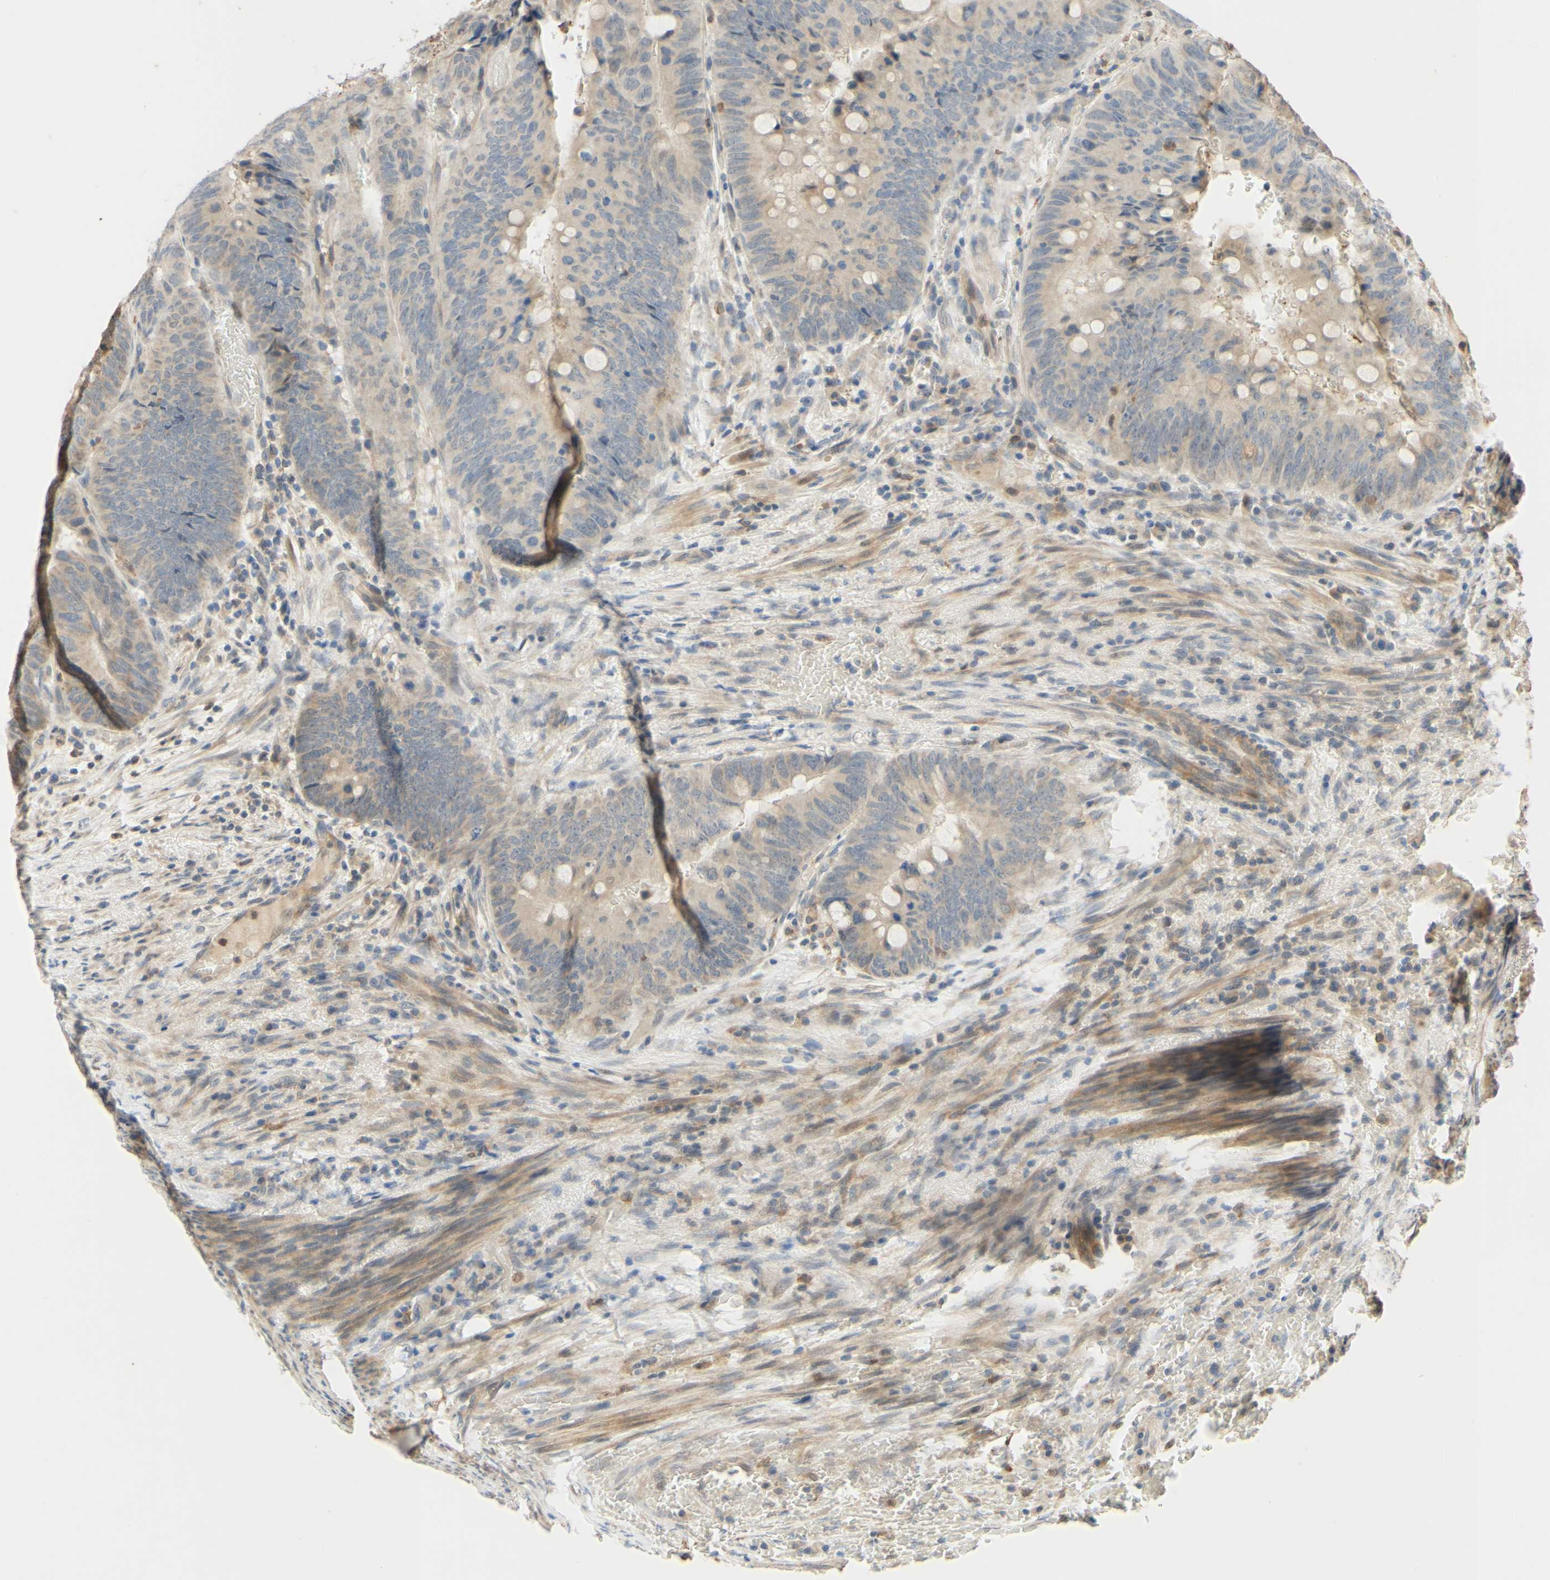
{"staining": {"intensity": "weak", "quantity": ">75%", "location": "cytoplasmic/membranous"}, "tissue": "colorectal cancer", "cell_type": "Tumor cells", "image_type": "cancer", "snomed": [{"axis": "morphology", "description": "Normal tissue, NOS"}, {"axis": "morphology", "description": "Adenocarcinoma, NOS"}, {"axis": "topography", "description": "Rectum"}, {"axis": "topography", "description": "Peripheral nerve tissue"}], "caption": "Adenocarcinoma (colorectal) tissue displays weak cytoplasmic/membranous positivity in approximately >75% of tumor cells", "gene": "GATA1", "patient": {"sex": "male", "age": 92}}